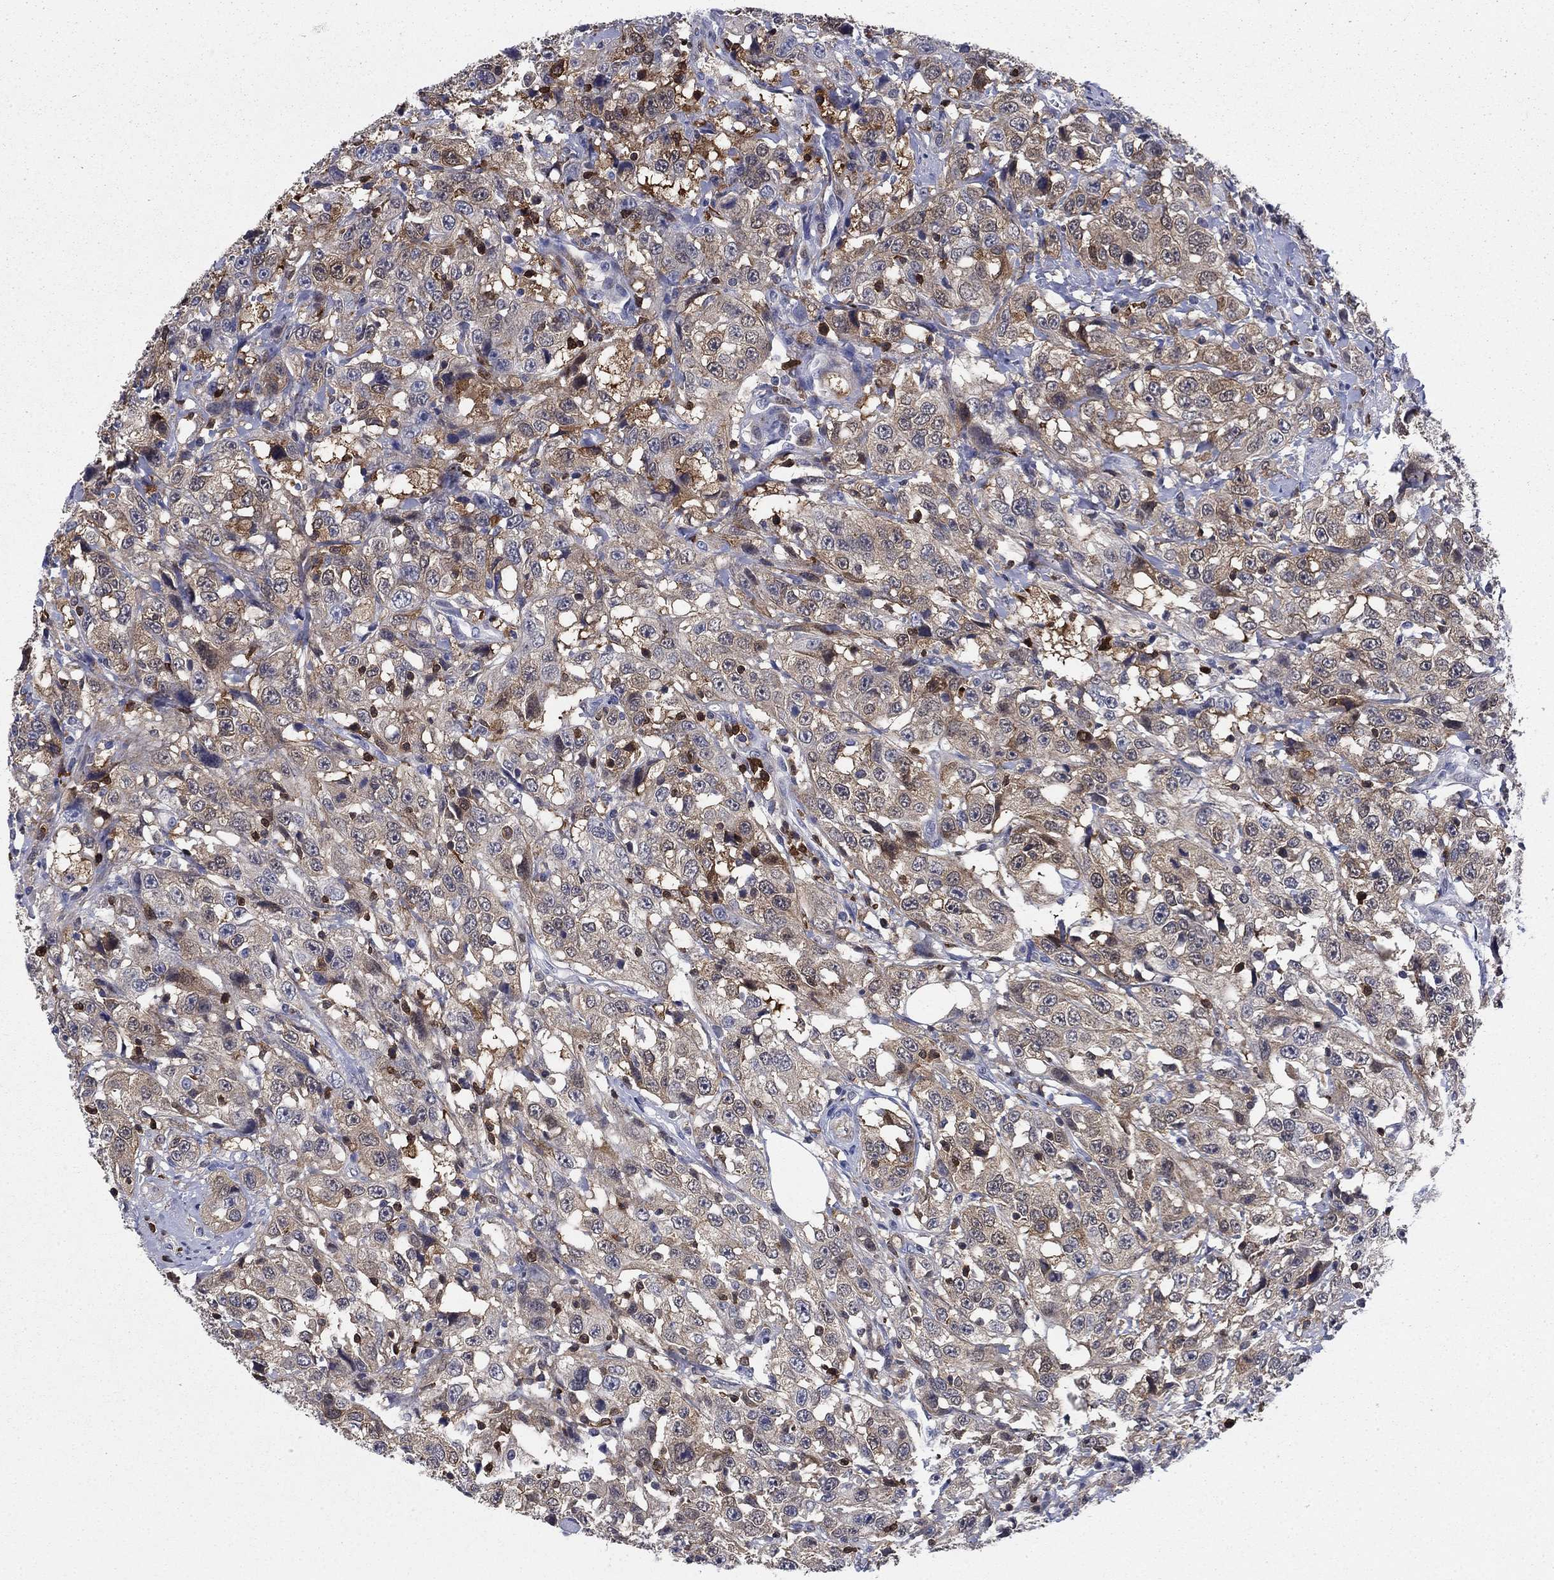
{"staining": {"intensity": "moderate", "quantity": "25%-75%", "location": "cytoplasmic/membranous"}, "tissue": "urothelial cancer", "cell_type": "Tumor cells", "image_type": "cancer", "snomed": [{"axis": "morphology", "description": "Urothelial carcinoma, NOS"}, {"axis": "morphology", "description": "Urothelial carcinoma, High grade"}, {"axis": "topography", "description": "Urinary bladder"}], "caption": "DAB (3,3'-diaminobenzidine) immunohistochemical staining of high-grade urothelial carcinoma shows moderate cytoplasmic/membranous protein expression in about 25%-75% of tumor cells.", "gene": "STMN1", "patient": {"sex": "female", "age": 73}}